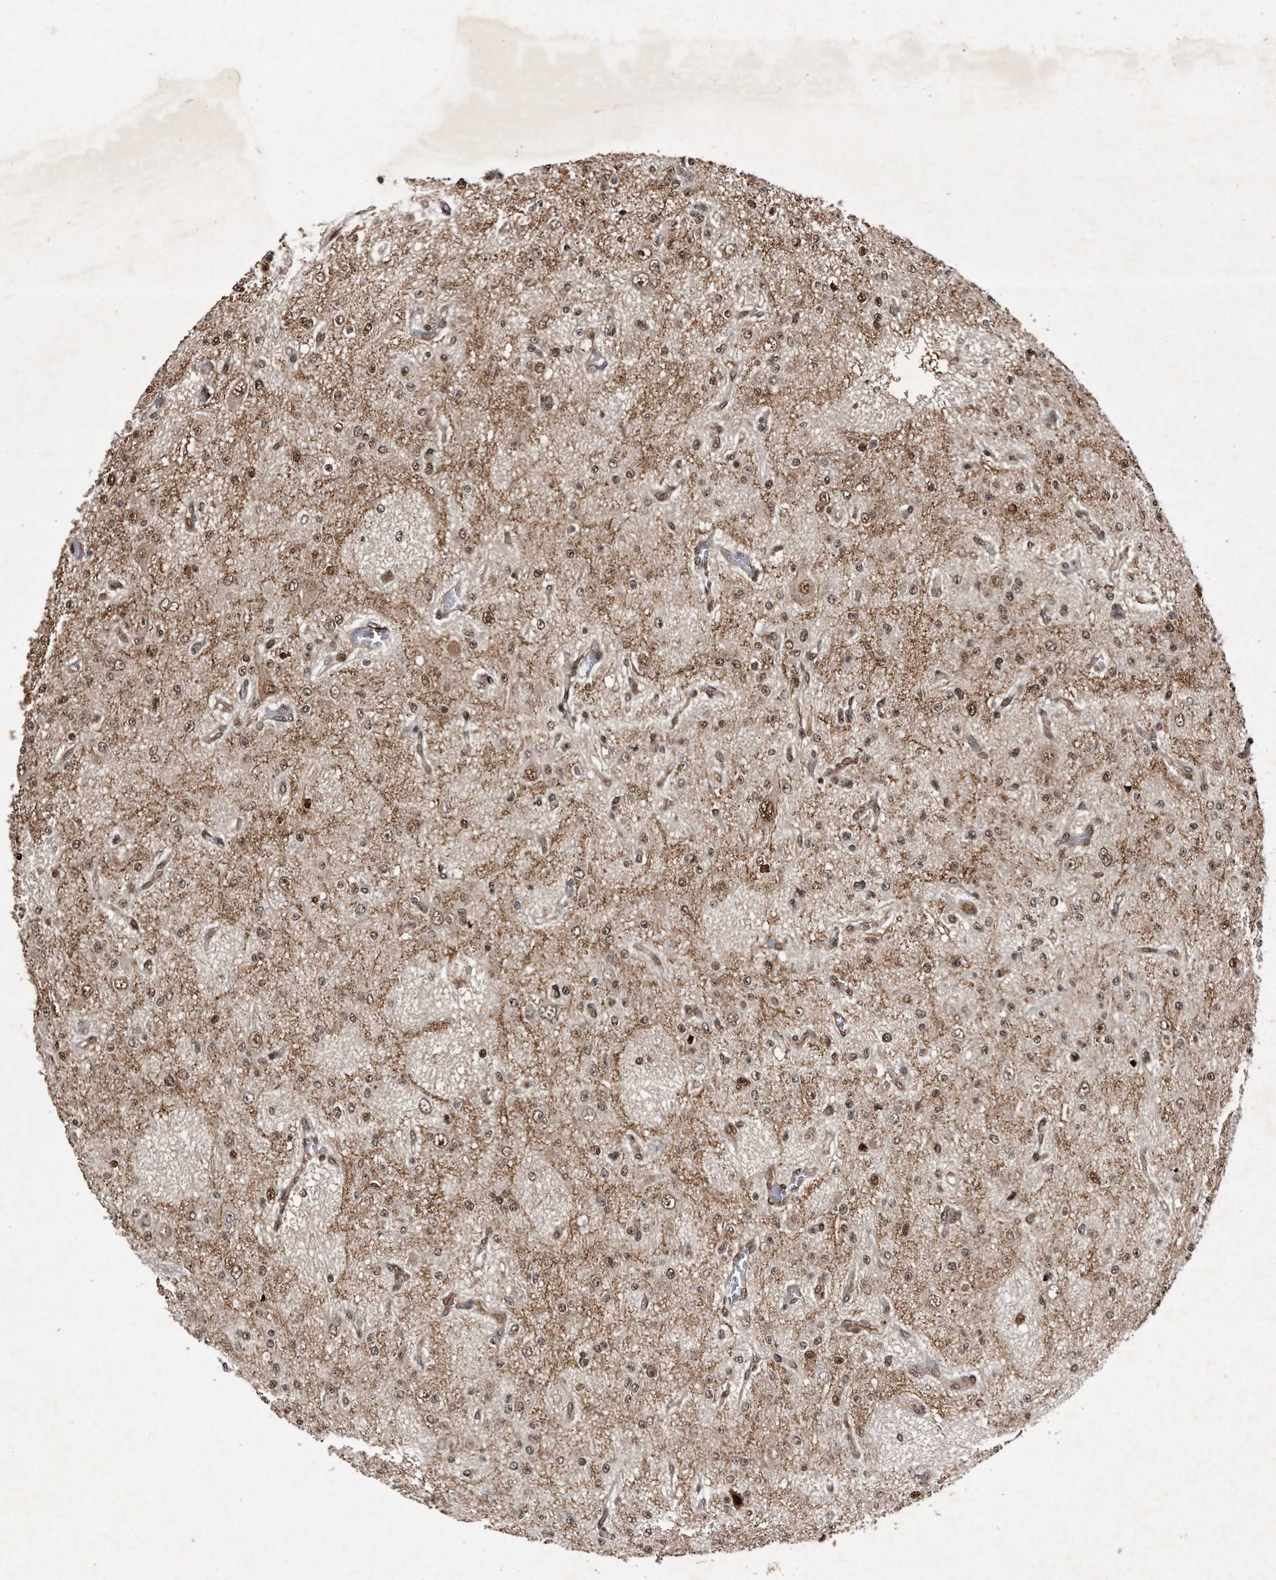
{"staining": {"intensity": "moderate", "quantity": ">75%", "location": "nuclear"}, "tissue": "glioma", "cell_type": "Tumor cells", "image_type": "cancer", "snomed": [{"axis": "morphology", "description": "Glioma, malignant, Low grade"}, {"axis": "topography", "description": "Brain"}], "caption": "Moderate nuclear positivity is appreciated in about >75% of tumor cells in glioma.", "gene": "RAD23B", "patient": {"sex": "male", "age": 38}}